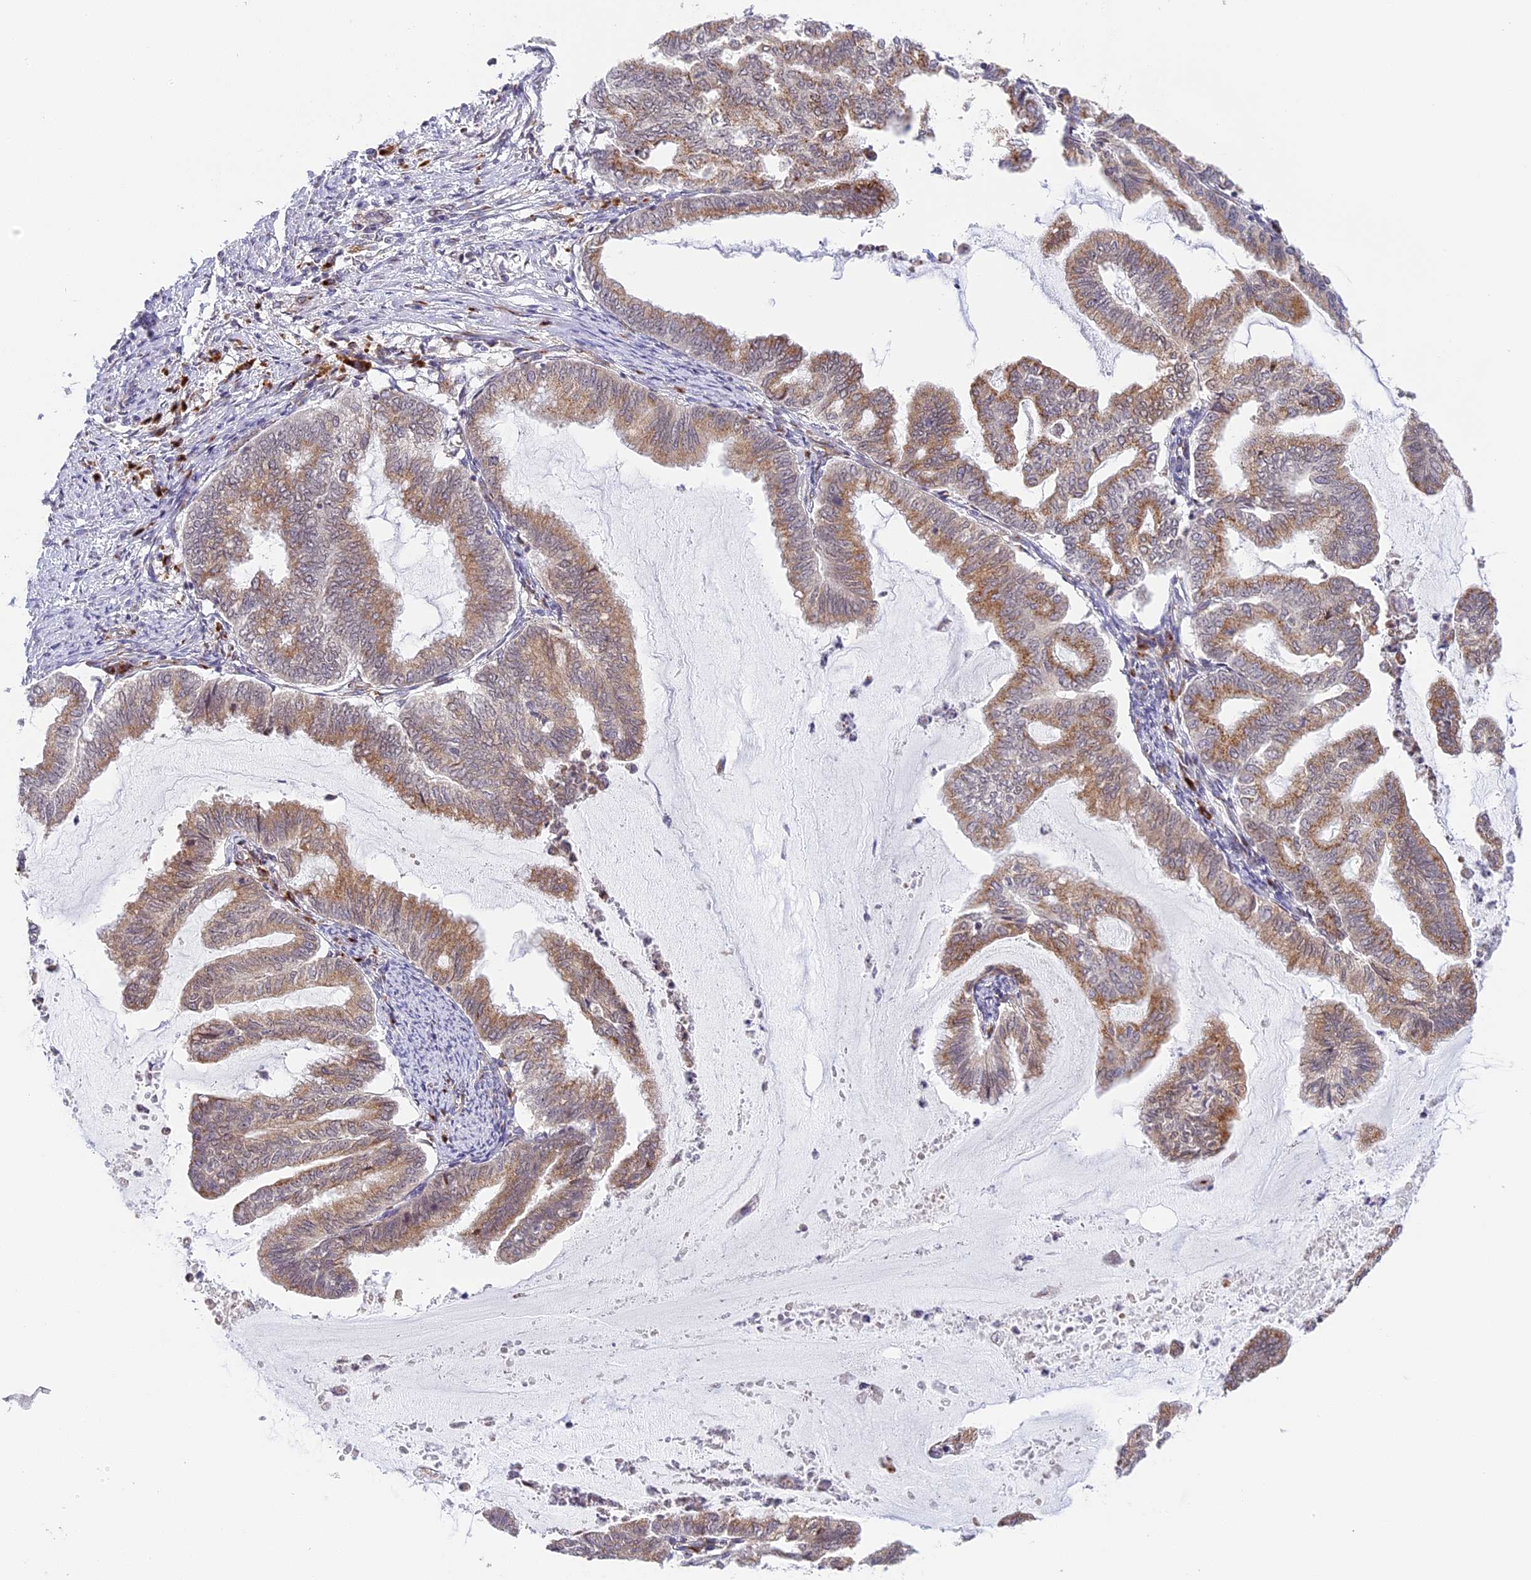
{"staining": {"intensity": "moderate", "quantity": ">75%", "location": "cytoplasmic/membranous"}, "tissue": "endometrial cancer", "cell_type": "Tumor cells", "image_type": "cancer", "snomed": [{"axis": "morphology", "description": "Adenocarcinoma, NOS"}, {"axis": "topography", "description": "Endometrium"}], "caption": "Immunohistochemistry (IHC) histopathology image of neoplastic tissue: endometrial adenocarcinoma stained using IHC demonstrates medium levels of moderate protein expression localized specifically in the cytoplasmic/membranous of tumor cells, appearing as a cytoplasmic/membranous brown color.", "gene": "HEATR5B", "patient": {"sex": "female", "age": 79}}